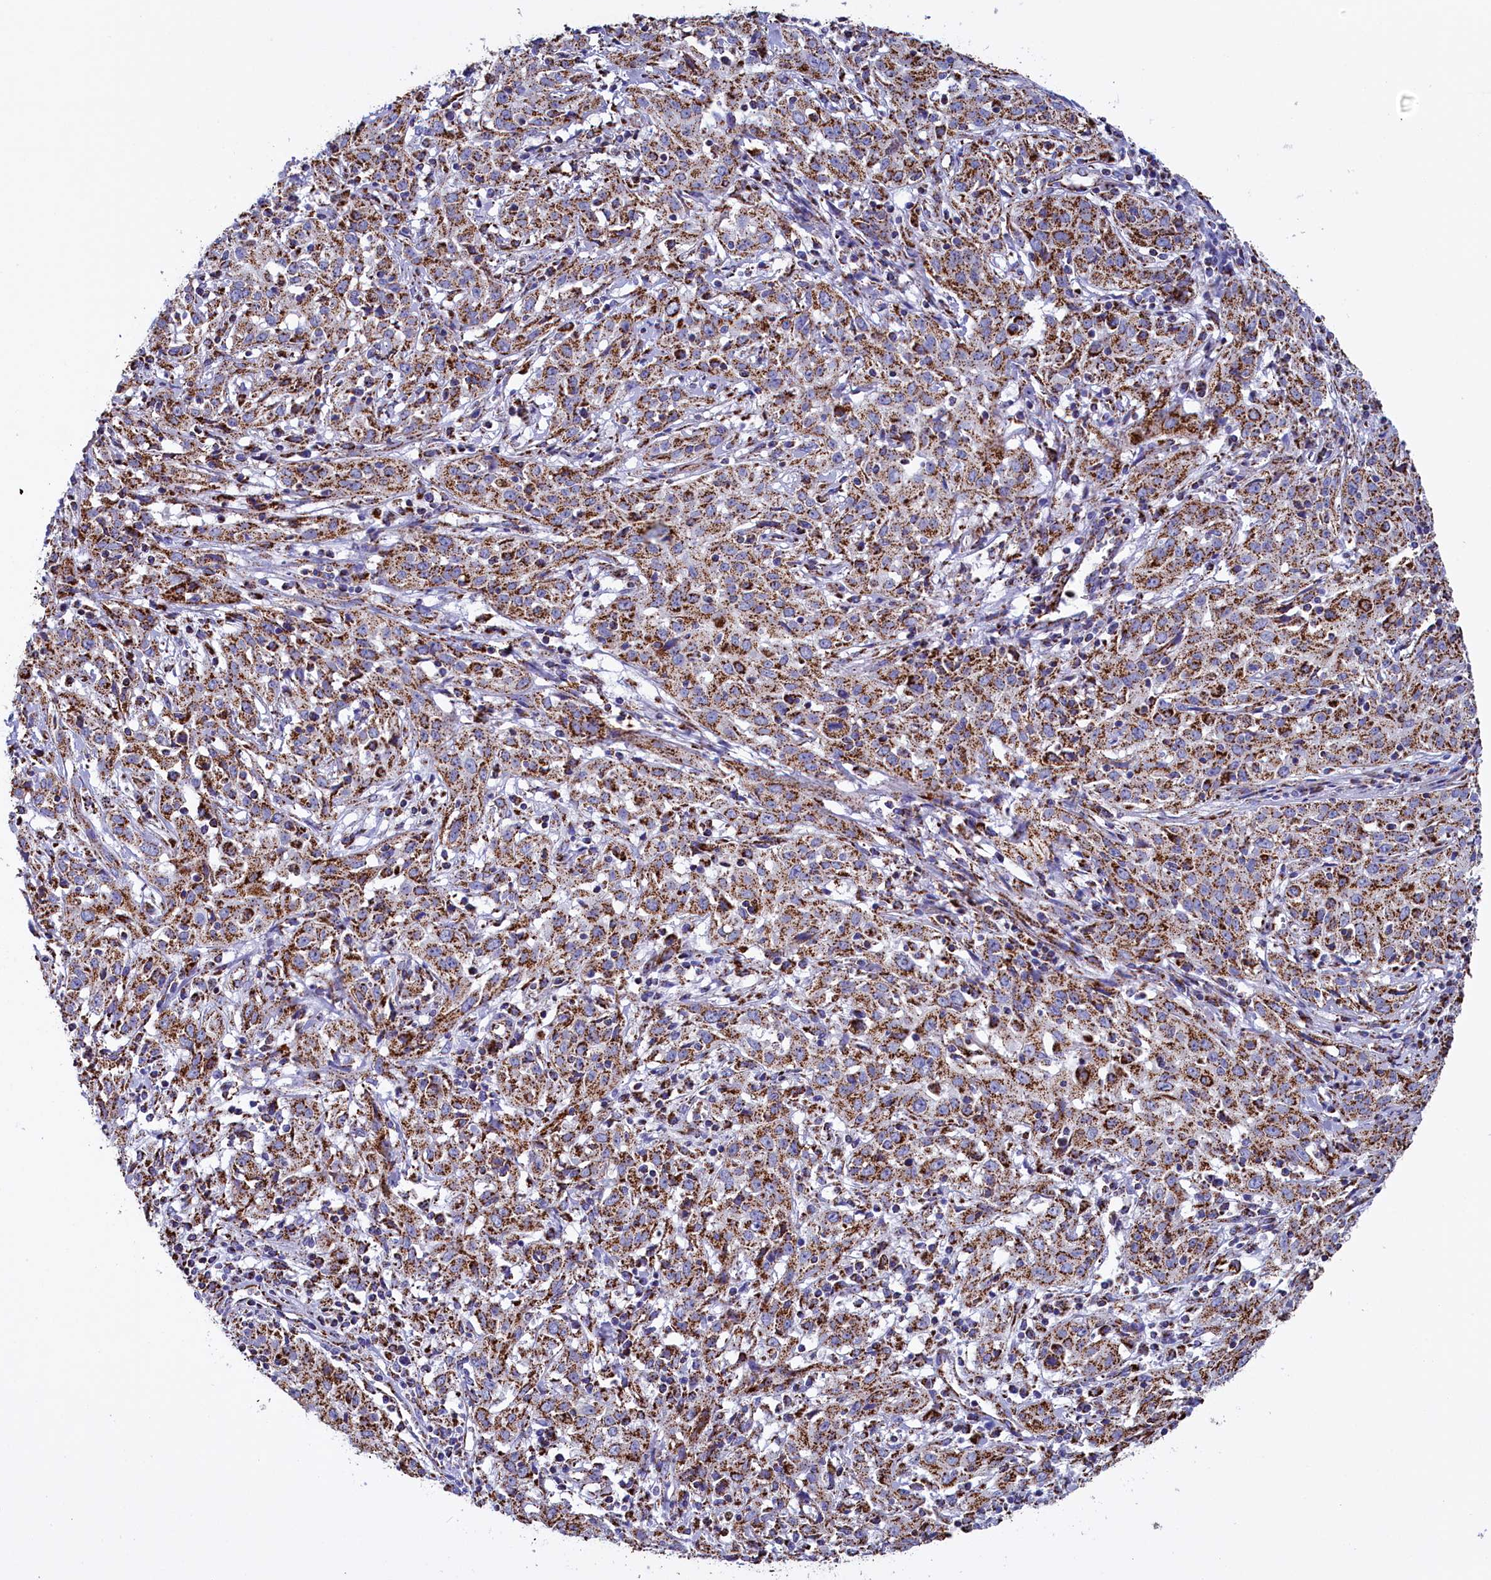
{"staining": {"intensity": "moderate", "quantity": ">75%", "location": "cytoplasmic/membranous"}, "tissue": "cervical cancer", "cell_type": "Tumor cells", "image_type": "cancer", "snomed": [{"axis": "morphology", "description": "Squamous cell carcinoma, NOS"}, {"axis": "topography", "description": "Cervix"}], "caption": "Protein positivity by IHC demonstrates moderate cytoplasmic/membranous staining in about >75% of tumor cells in cervical cancer (squamous cell carcinoma).", "gene": "SLC39A3", "patient": {"sex": "female", "age": 57}}